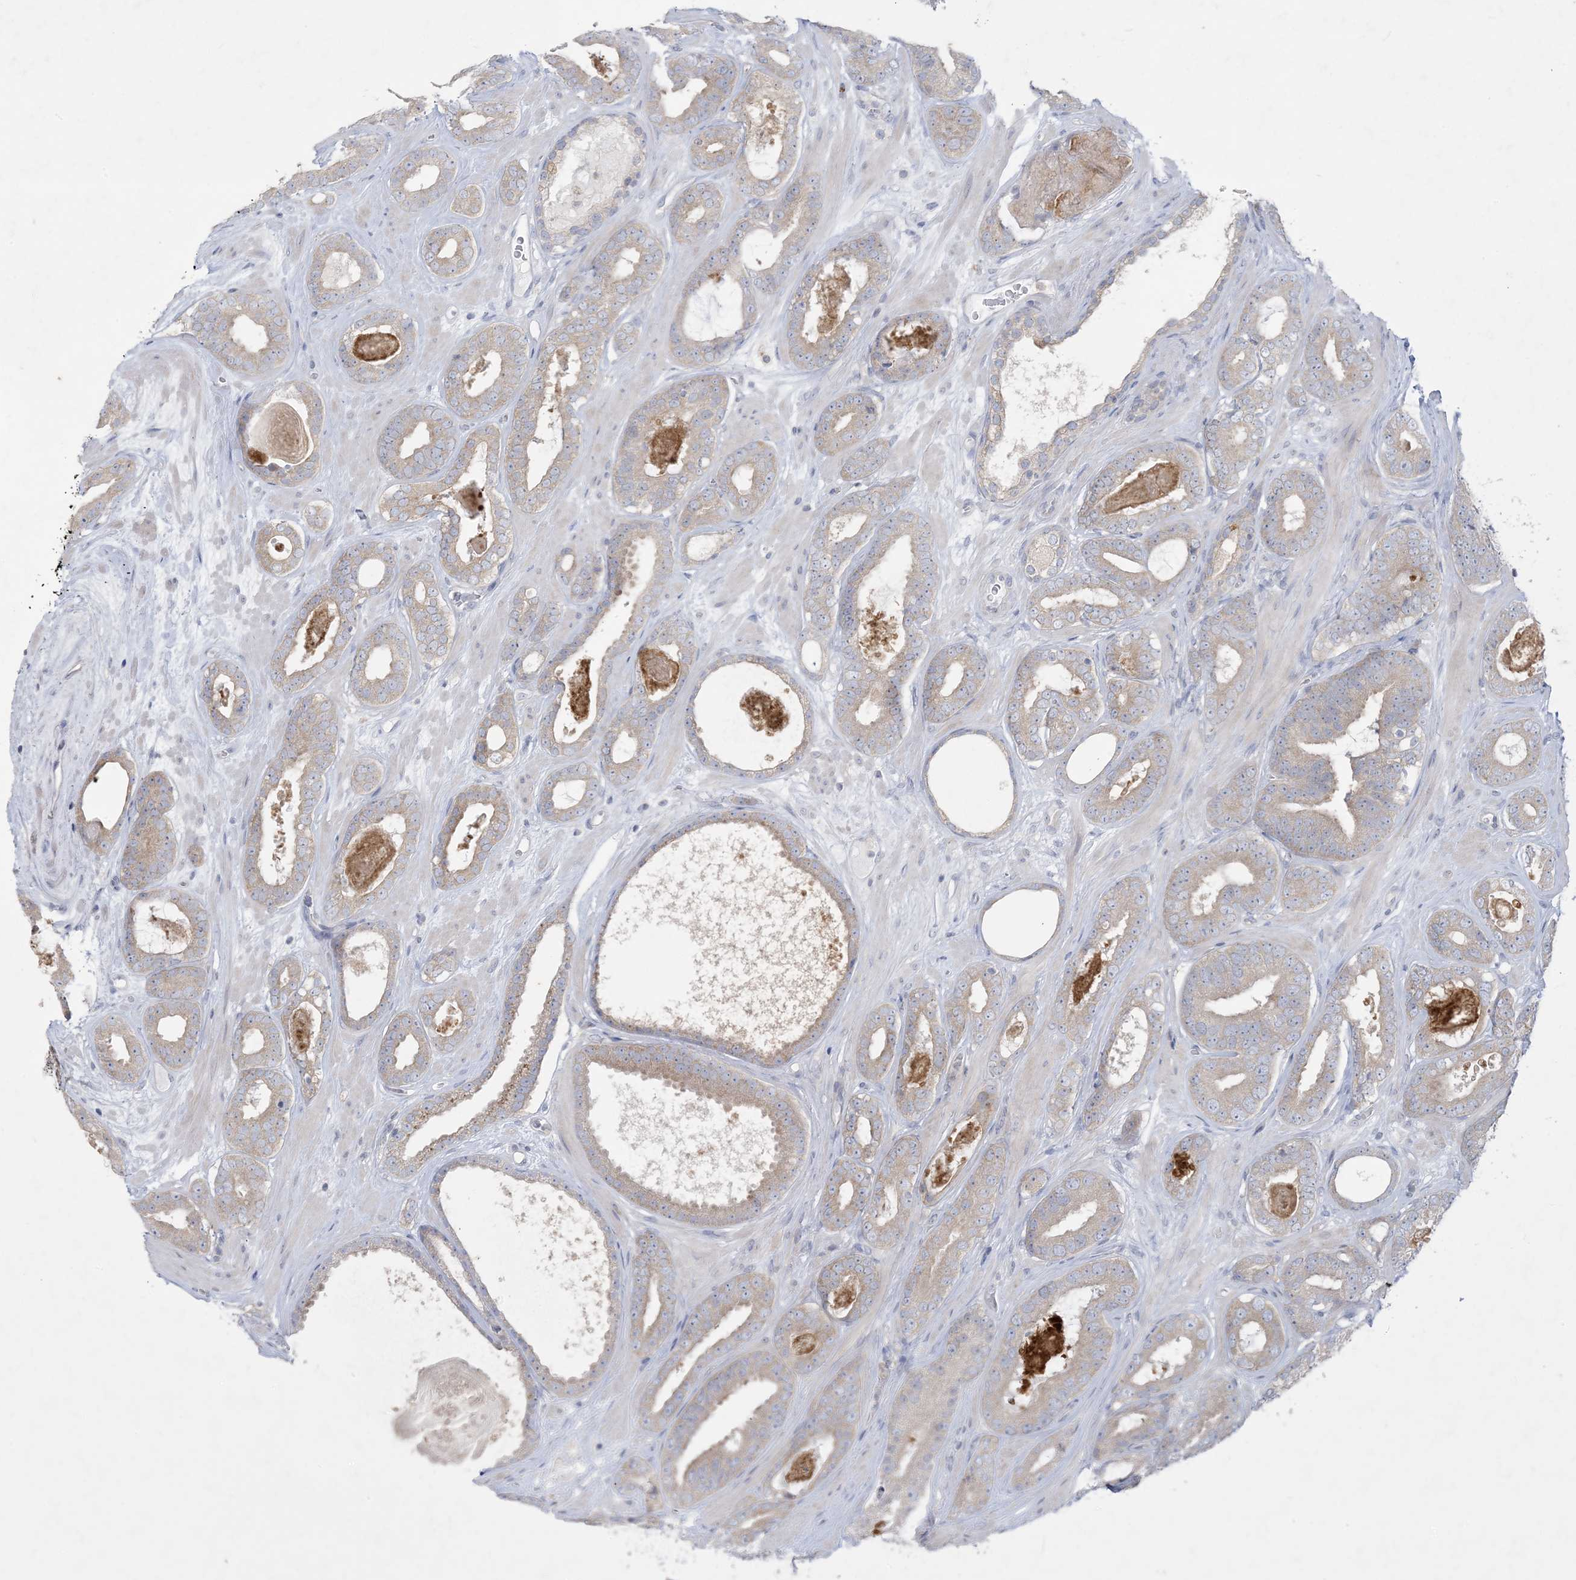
{"staining": {"intensity": "weak", "quantity": "<25%", "location": "cytoplasmic/membranous"}, "tissue": "prostate cancer", "cell_type": "Tumor cells", "image_type": "cancer", "snomed": [{"axis": "morphology", "description": "Adenocarcinoma, High grade"}, {"axis": "topography", "description": "Prostate"}], "caption": "IHC of human prostate cancer shows no positivity in tumor cells.", "gene": "KIF3A", "patient": {"sex": "male", "age": 60}}